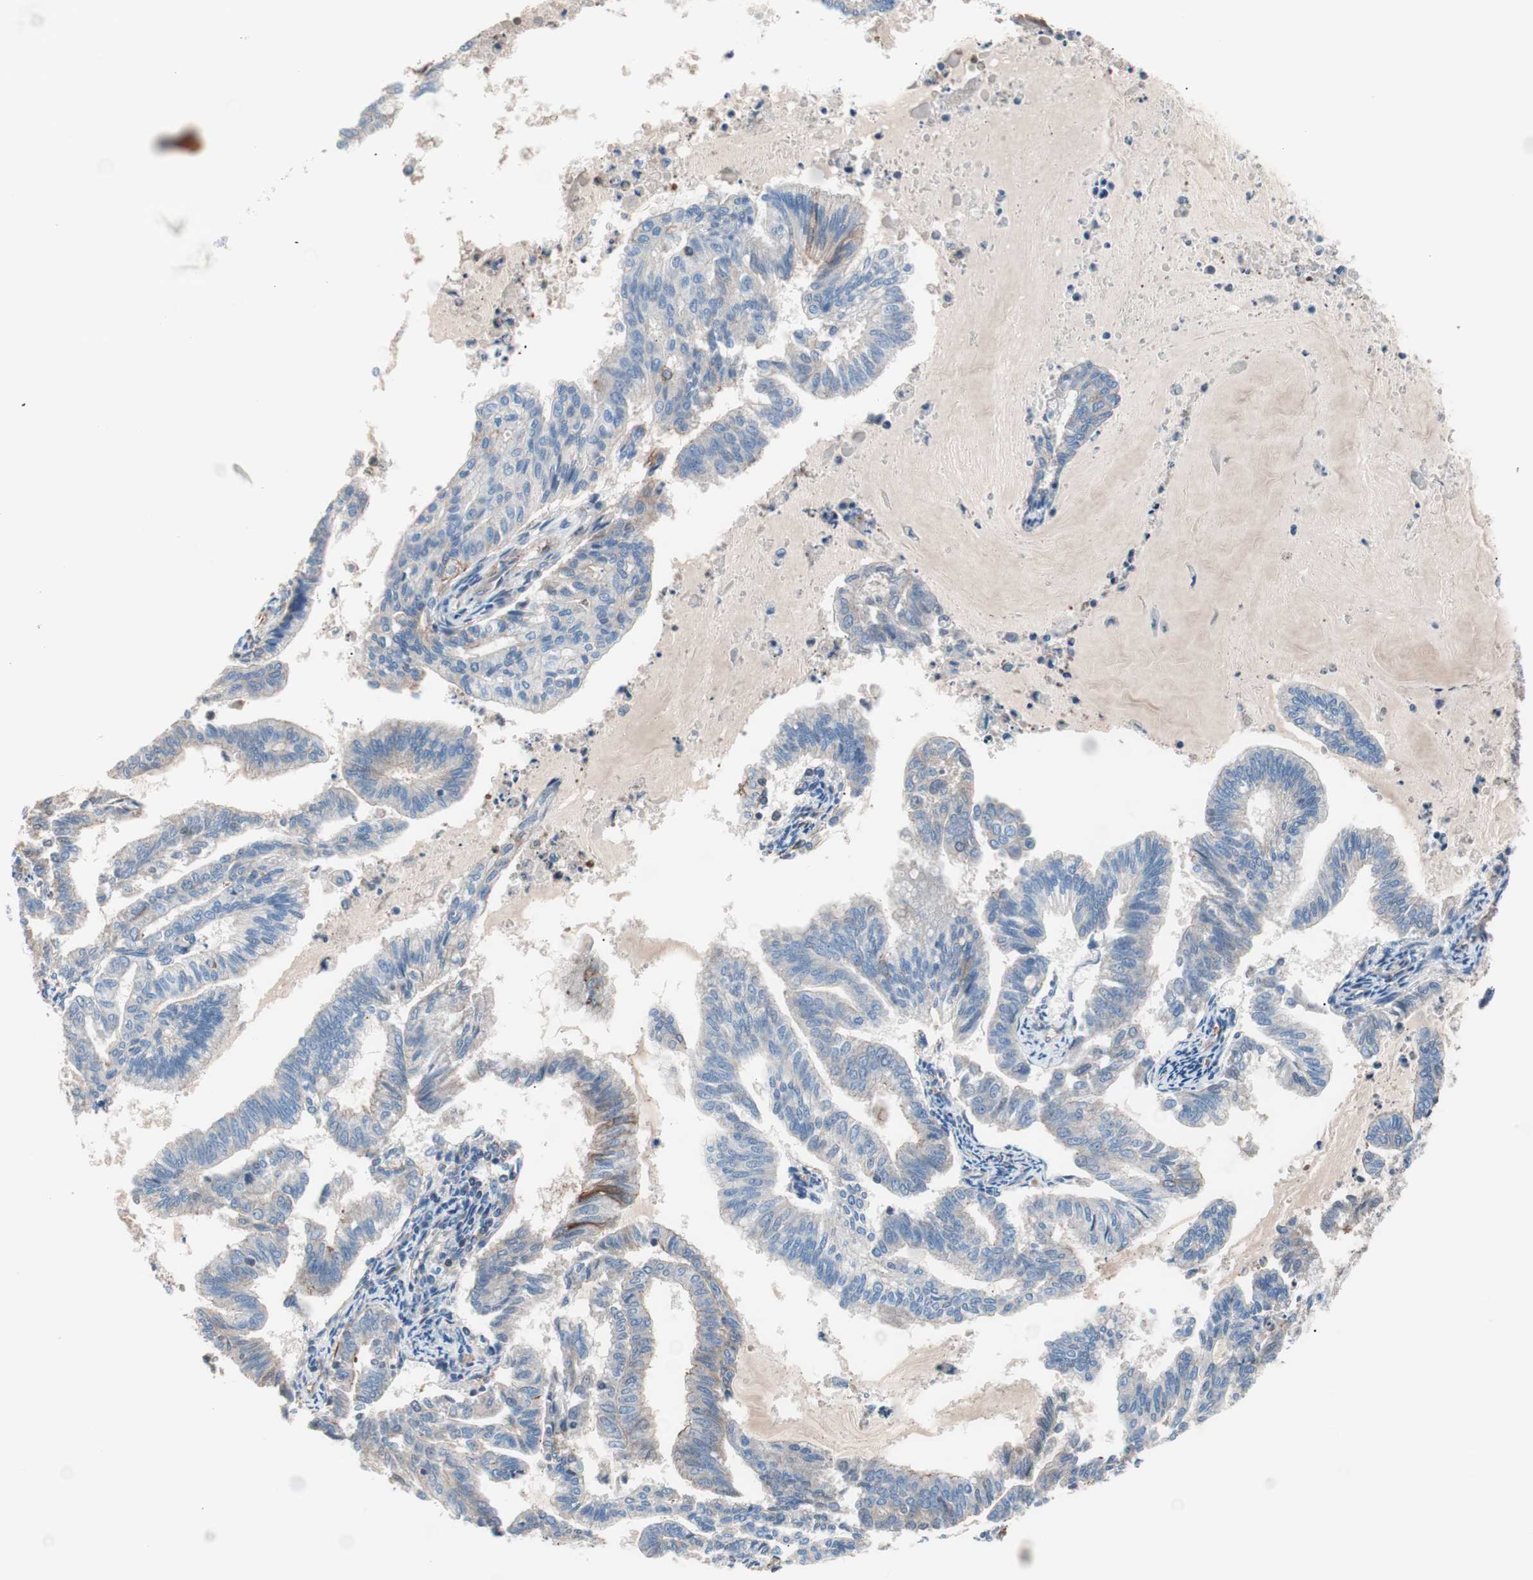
{"staining": {"intensity": "weak", "quantity": "<25%", "location": "cytoplasmic/membranous"}, "tissue": "endometrial cancer", "cell_type": "Tumor cells", "image_type": "cancer", "snomed": [{"axis": "morphology", "description": "Adenocarcinoma, NOS"}, {"axis": "topography", "description": "Endometrium"}], "caption": "Endometrial cancer (adenocarcinoma) was stained to show a protein in brown. There is no significant expression in tumor cells.", "gene": "GPR160", "patient": {"sex": "female", "age": 79}}